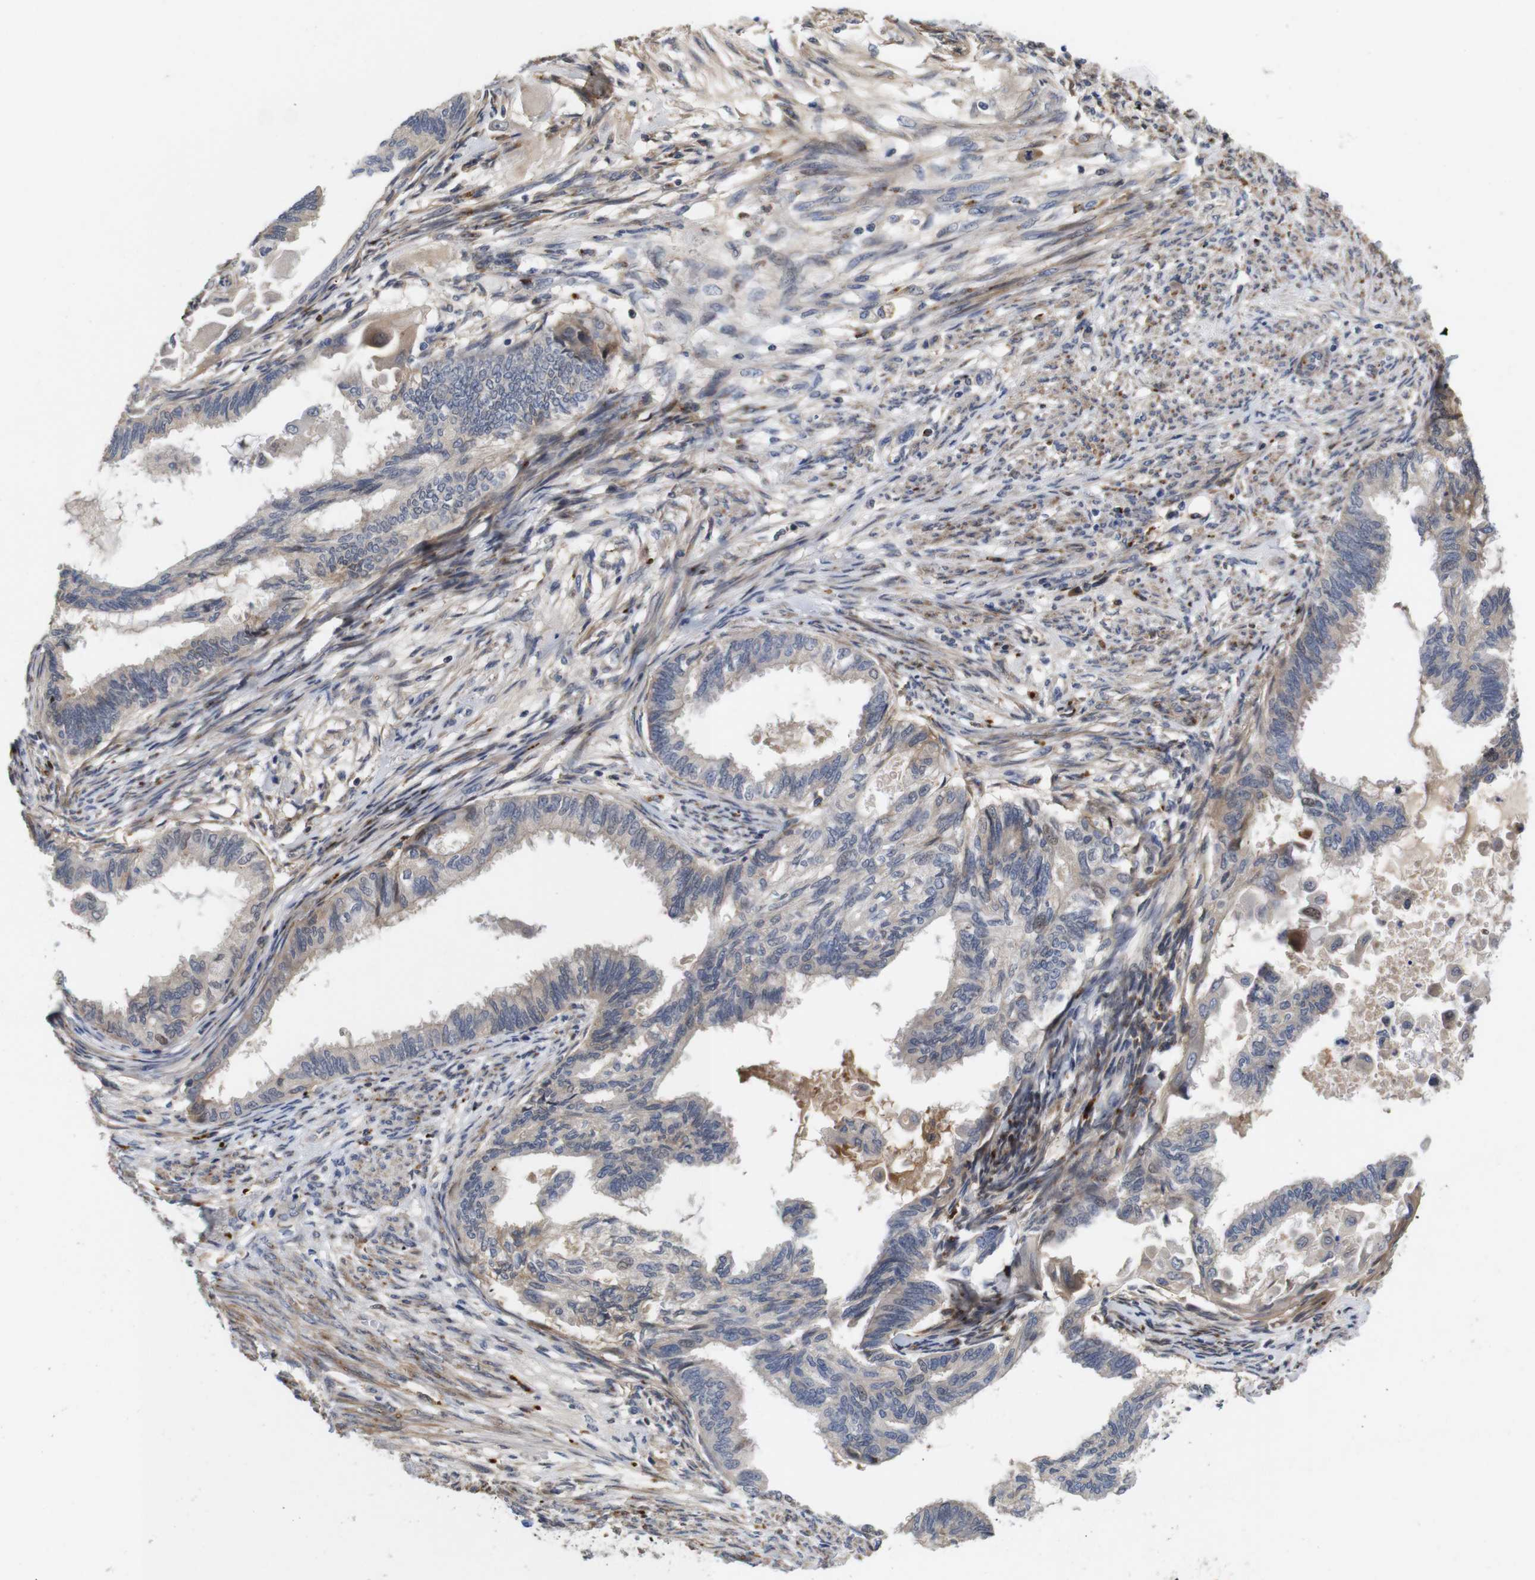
{"staining": {"intensity": "strong", "quantity": "<25%", "location": "cytoplasmic/membranous"}, "tissue": "cervical cancer", "cell_type": "Tumor cells", "image_type": "cancer", "snomed": [{"axis": "morphology", "description": "Normal tissue, NOS"}, {"axis": "morphology", "description": "Adenocarcinoma, NOS"}, {"axis": "topography", "description": "Cervix"}, {"axis": "topography", "description": "Endometrium"}], "caption": "Tumor cells display medium levels of strong cytoplasmic/membranous staining in about <25% of cells in cervical adenocarcinoma.", "gene": "SPRY3", "patient": {"sex": "female", "age": 86}}